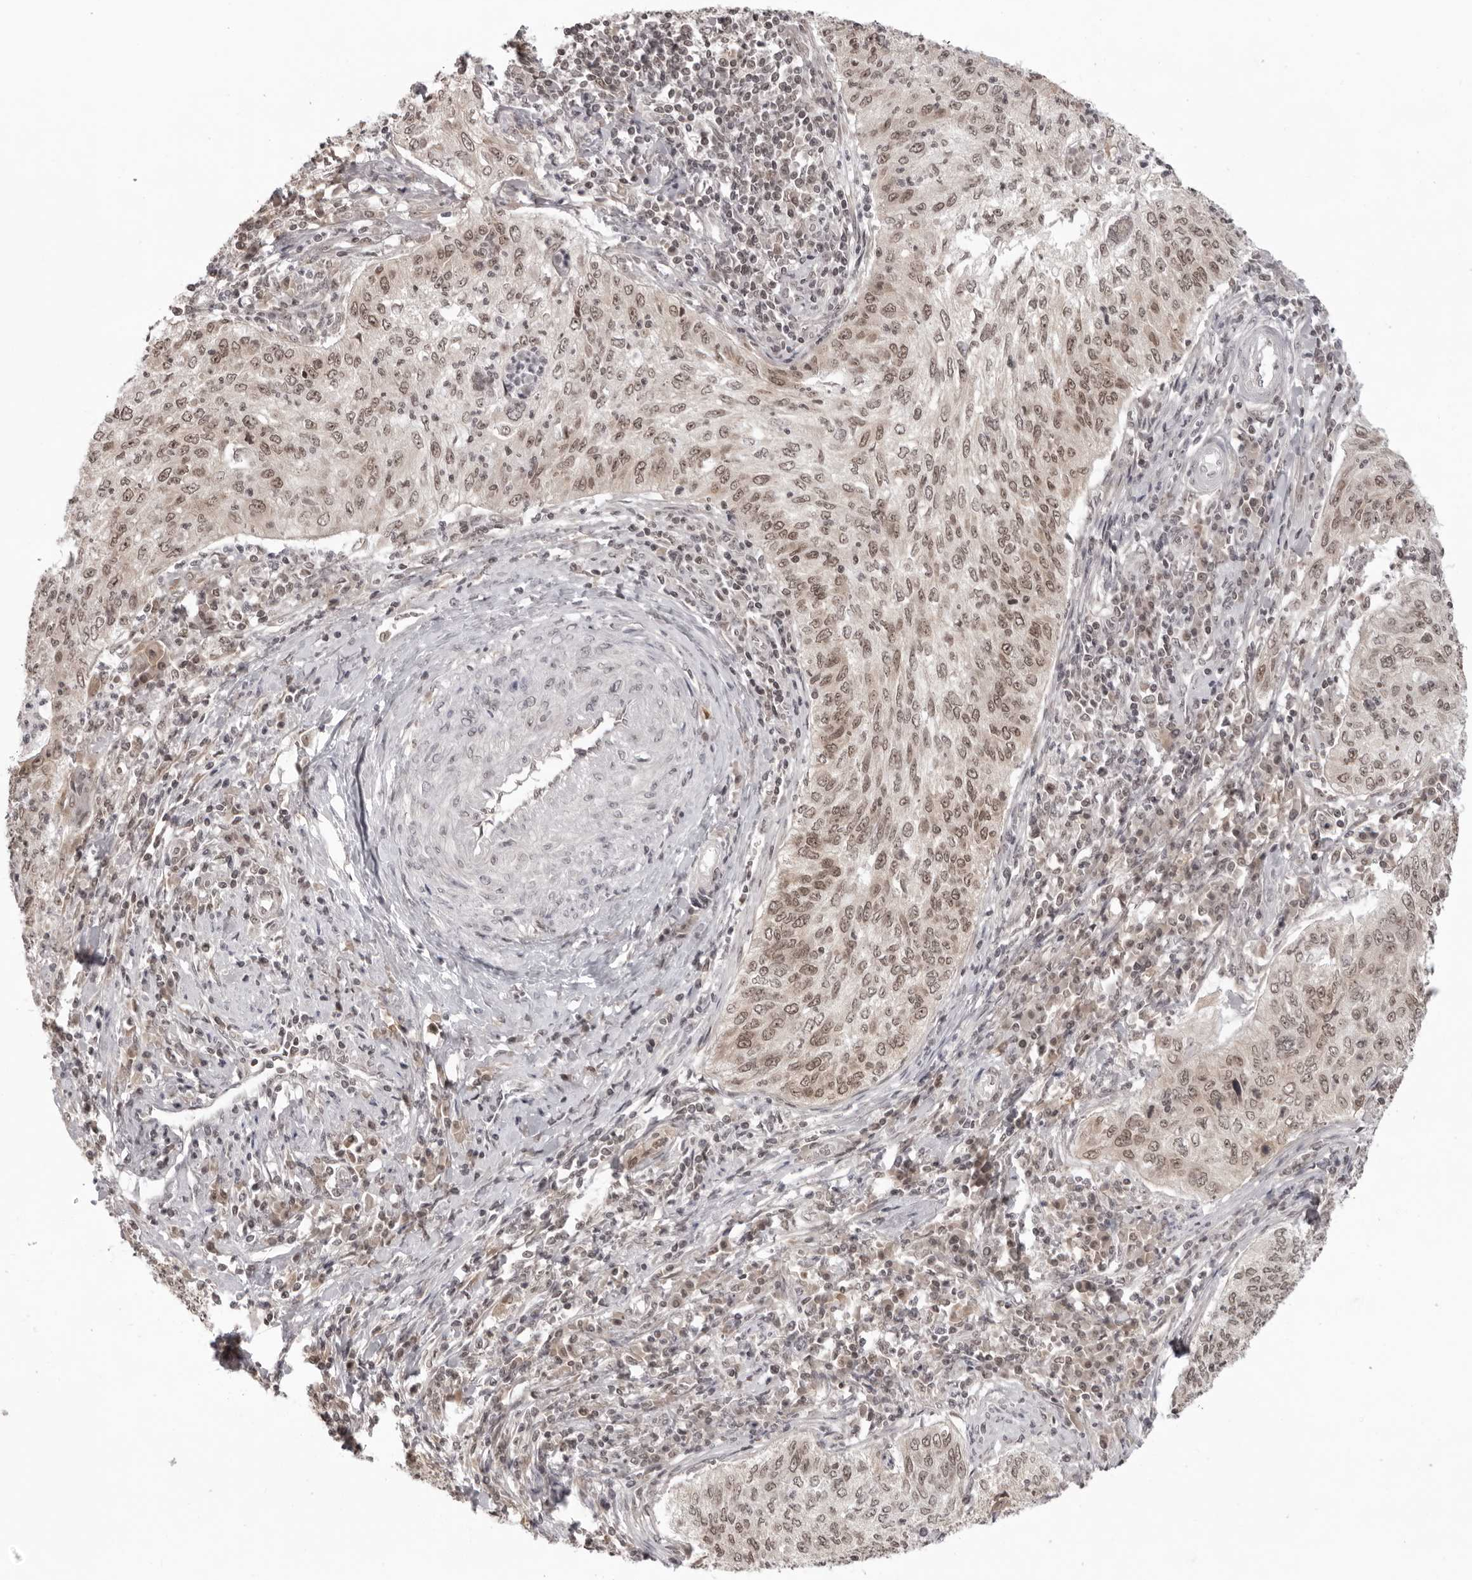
{"staining": {"intensity": "moderate", "quantity": ">75%", "location": "nuclear"}, "tissue": "cervical cancer", "cell_type": "Tumor cells", "image_type": "cancer", "snomed": [{"axis": "morphology", "description": "Squamous cell carcinoma, NOS"}, {"axis": "topography", "description": "Cervix"}], "caption": "A histopathology image of human cervical cancer (squamous cell carcinoma) stained for a protein demonstrates moderate nuclear brown staining in tumor cells.", "gene": "EXOSC10", "patient": {"sex": "female", "age": 30}}